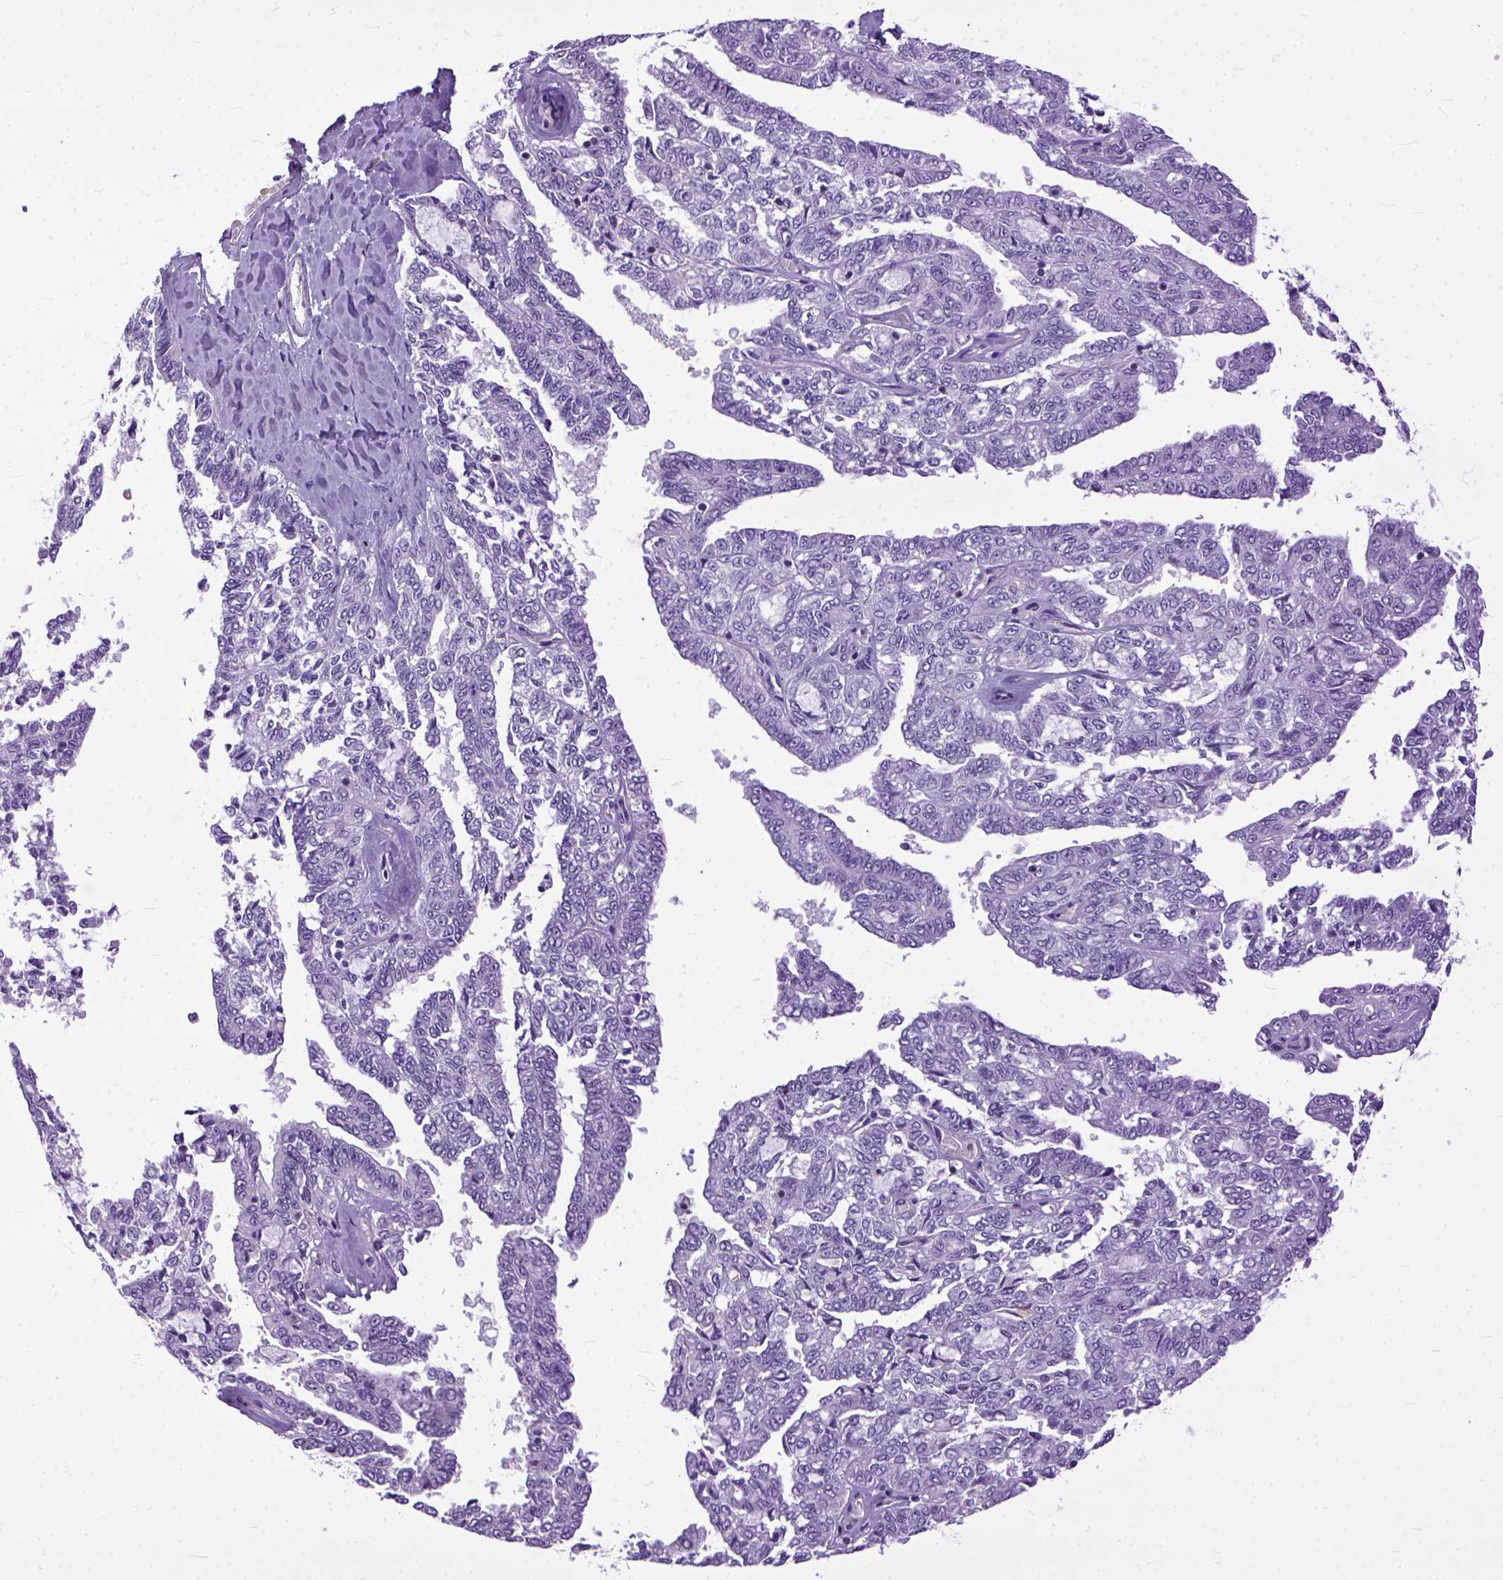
{"staining": {"intensity": "negative", "quantity": "none", "location": "none"}, "tissue": "ovarian cancer", "cell_type": "Tumor cells", "image_type": "cancer", "snomed": [{"axis": "morphology", "description": "Cystadenocarcinoma, serous, NOS"}, {"axis": "topography", "description": "Ovary"}], "caption": "Immunohistochemical staining of human ovarian cancer reveals no significant expression in tumor cells. Brightfield microscopy of immunohistochemistry stained with DAB (3,3'-diaminobenzidine) (brown) and hematoxylin (blue), captured at high magnification.", "gene": "NAMPT", "patient": {"sex": "female", "age": 71}}